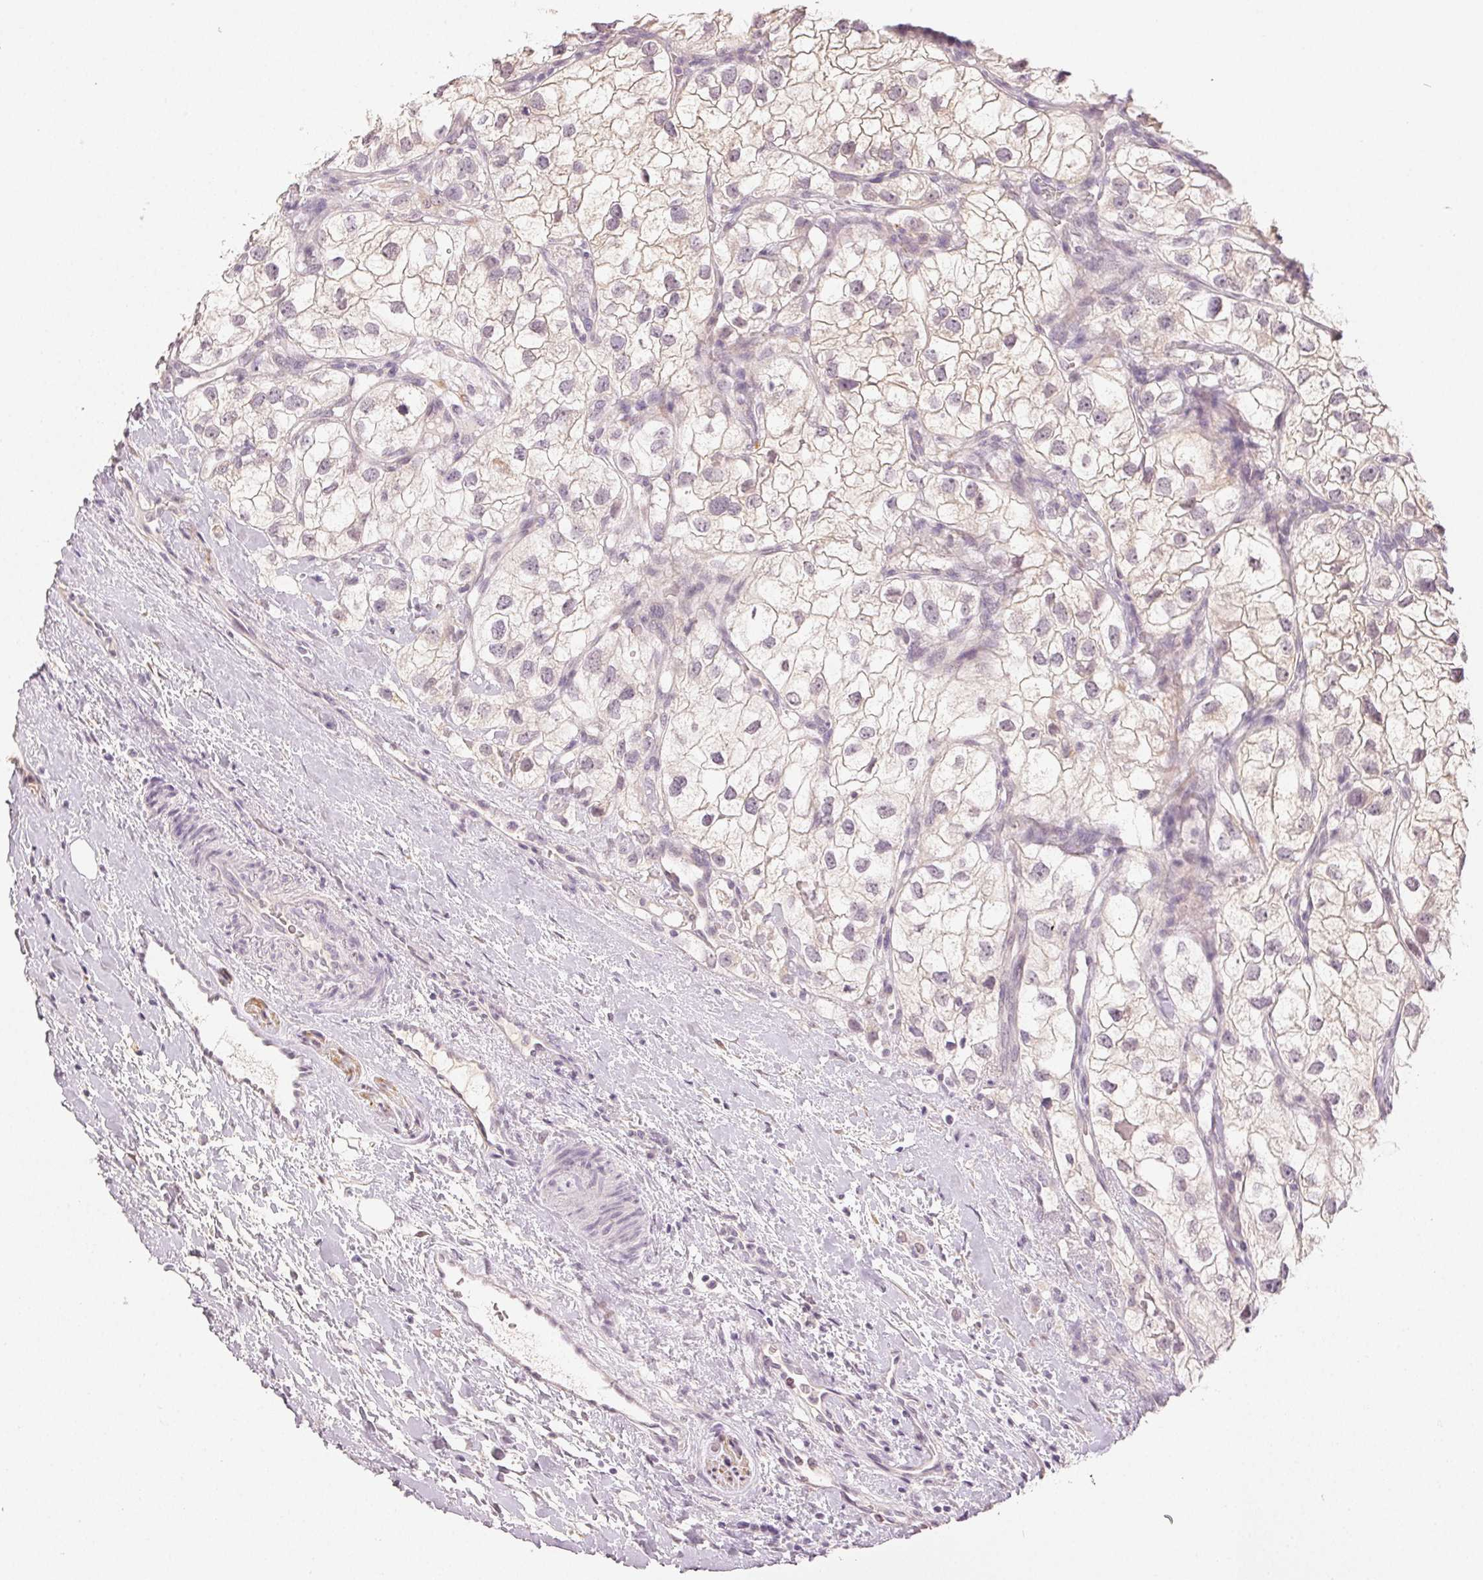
{"staining": {"intensity": "negative", "quantity": "none", "location": "none"}, "tissue": "renal cancer", "cell_type": "Tumor cells", "image_type": "cancer", "snomed": [{"axis": "morphology", "description": "Adenocarcinoma, NOS"}, {"axis": "topography", "description": "Kidney"}], "caption": "This photomicrograph is of adenocarcinoma (renal) stained with immunohistochemistry to label a protein in brown with the nuclei are counter-stained blue. There is no staining in tumor cells.", "gene": "MAP1LC3A", "patient": {"sex": "male", "age": 59}}